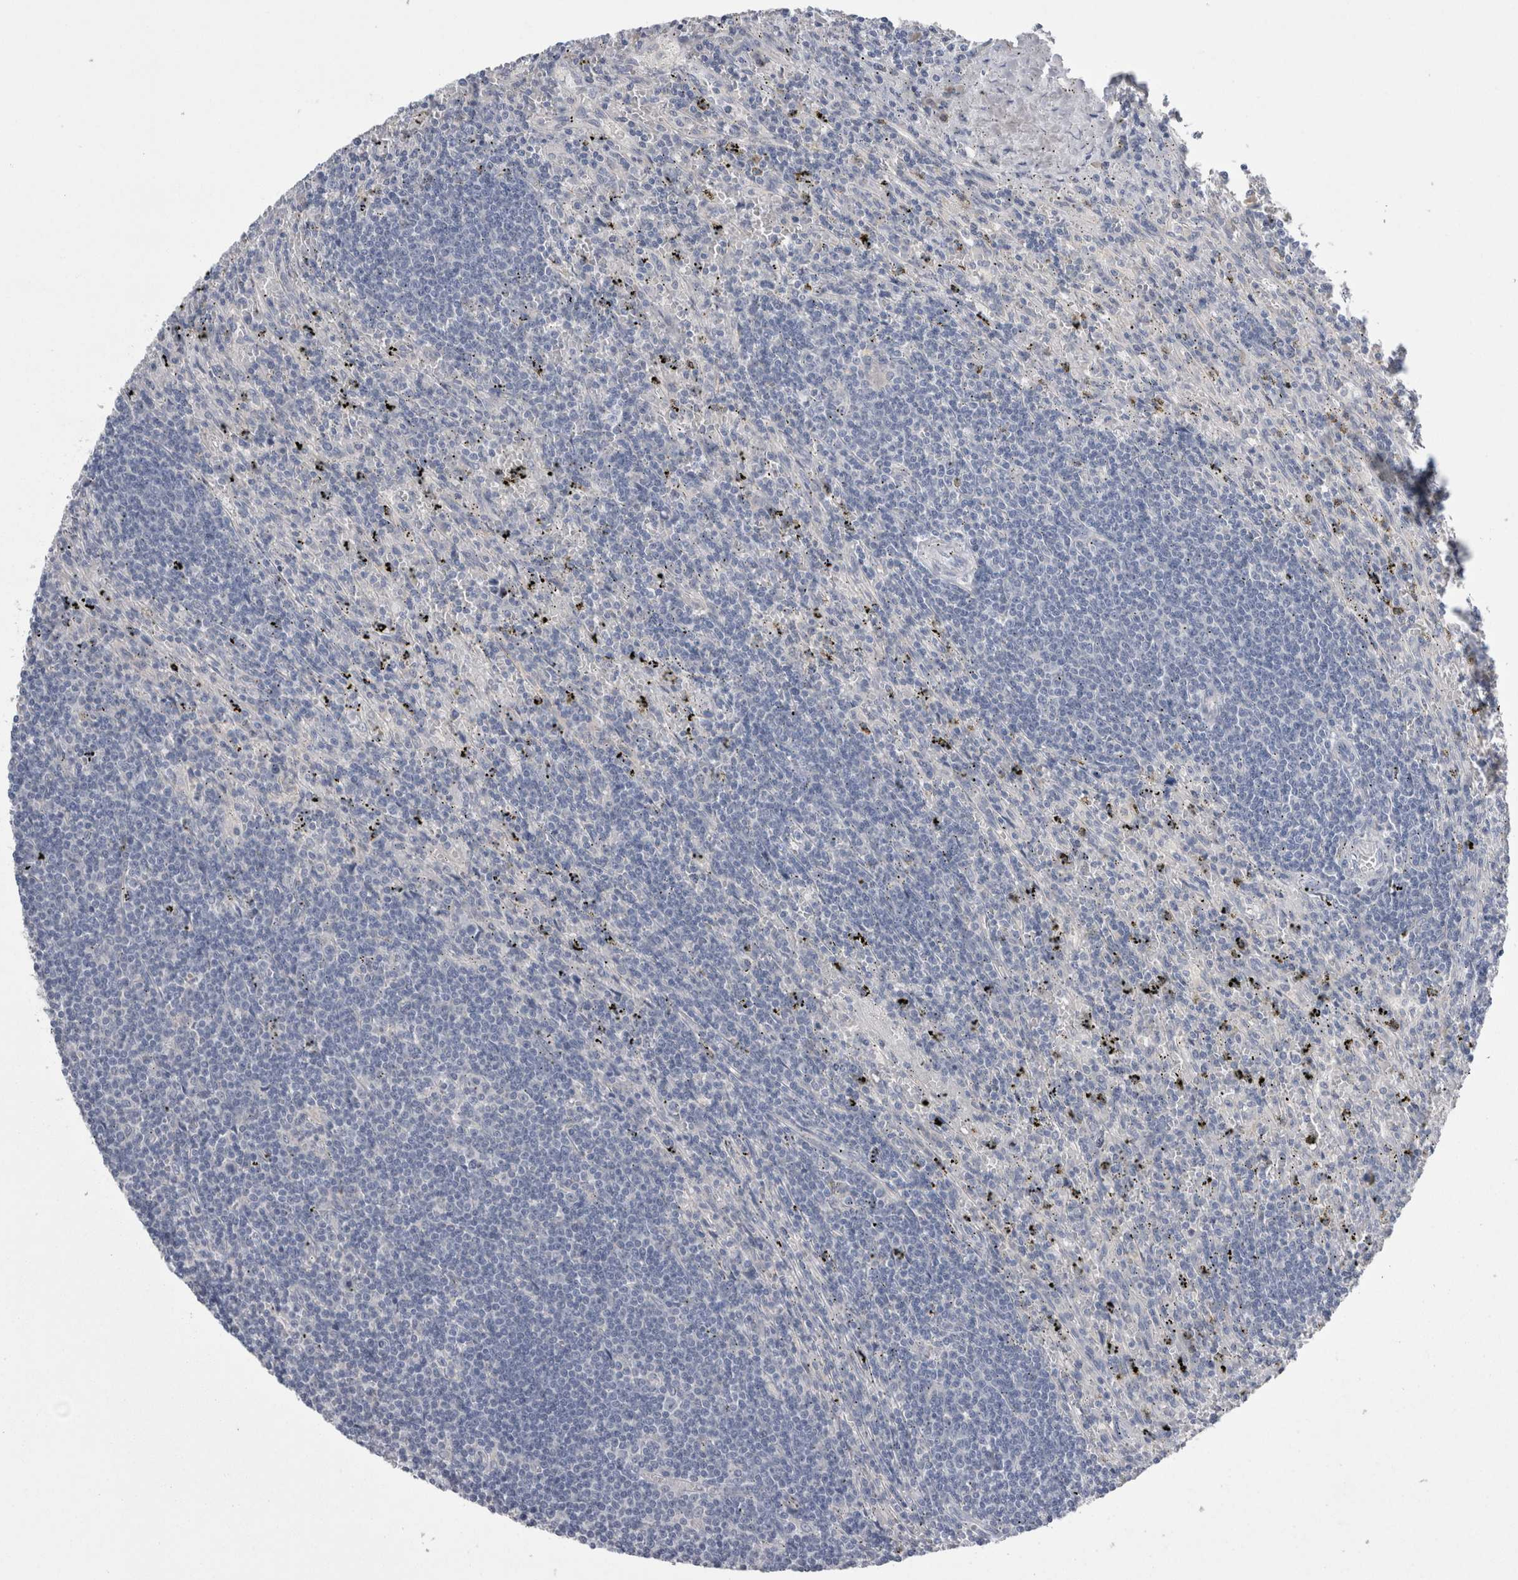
{"staining": {"intensity": "negative", "quantity": "none", "location": "none"}, "tissue": "lymphoma", "cell_type": "Tumor cells", "image_type": "cancer", "snomed": [{"axis": "morphology", "description": "Malignant lymphoma, non-Hodgkin's type, Low grade"}, {"axis": "topography", "description": "Spleen"}], "caption": "This is an immunohistochemistry (IHC) histopathology image of human lymphoma. There is no positivity in tumor cells.", "gene": "REG1A", "patient": {"sex": "male", "age": 76}}